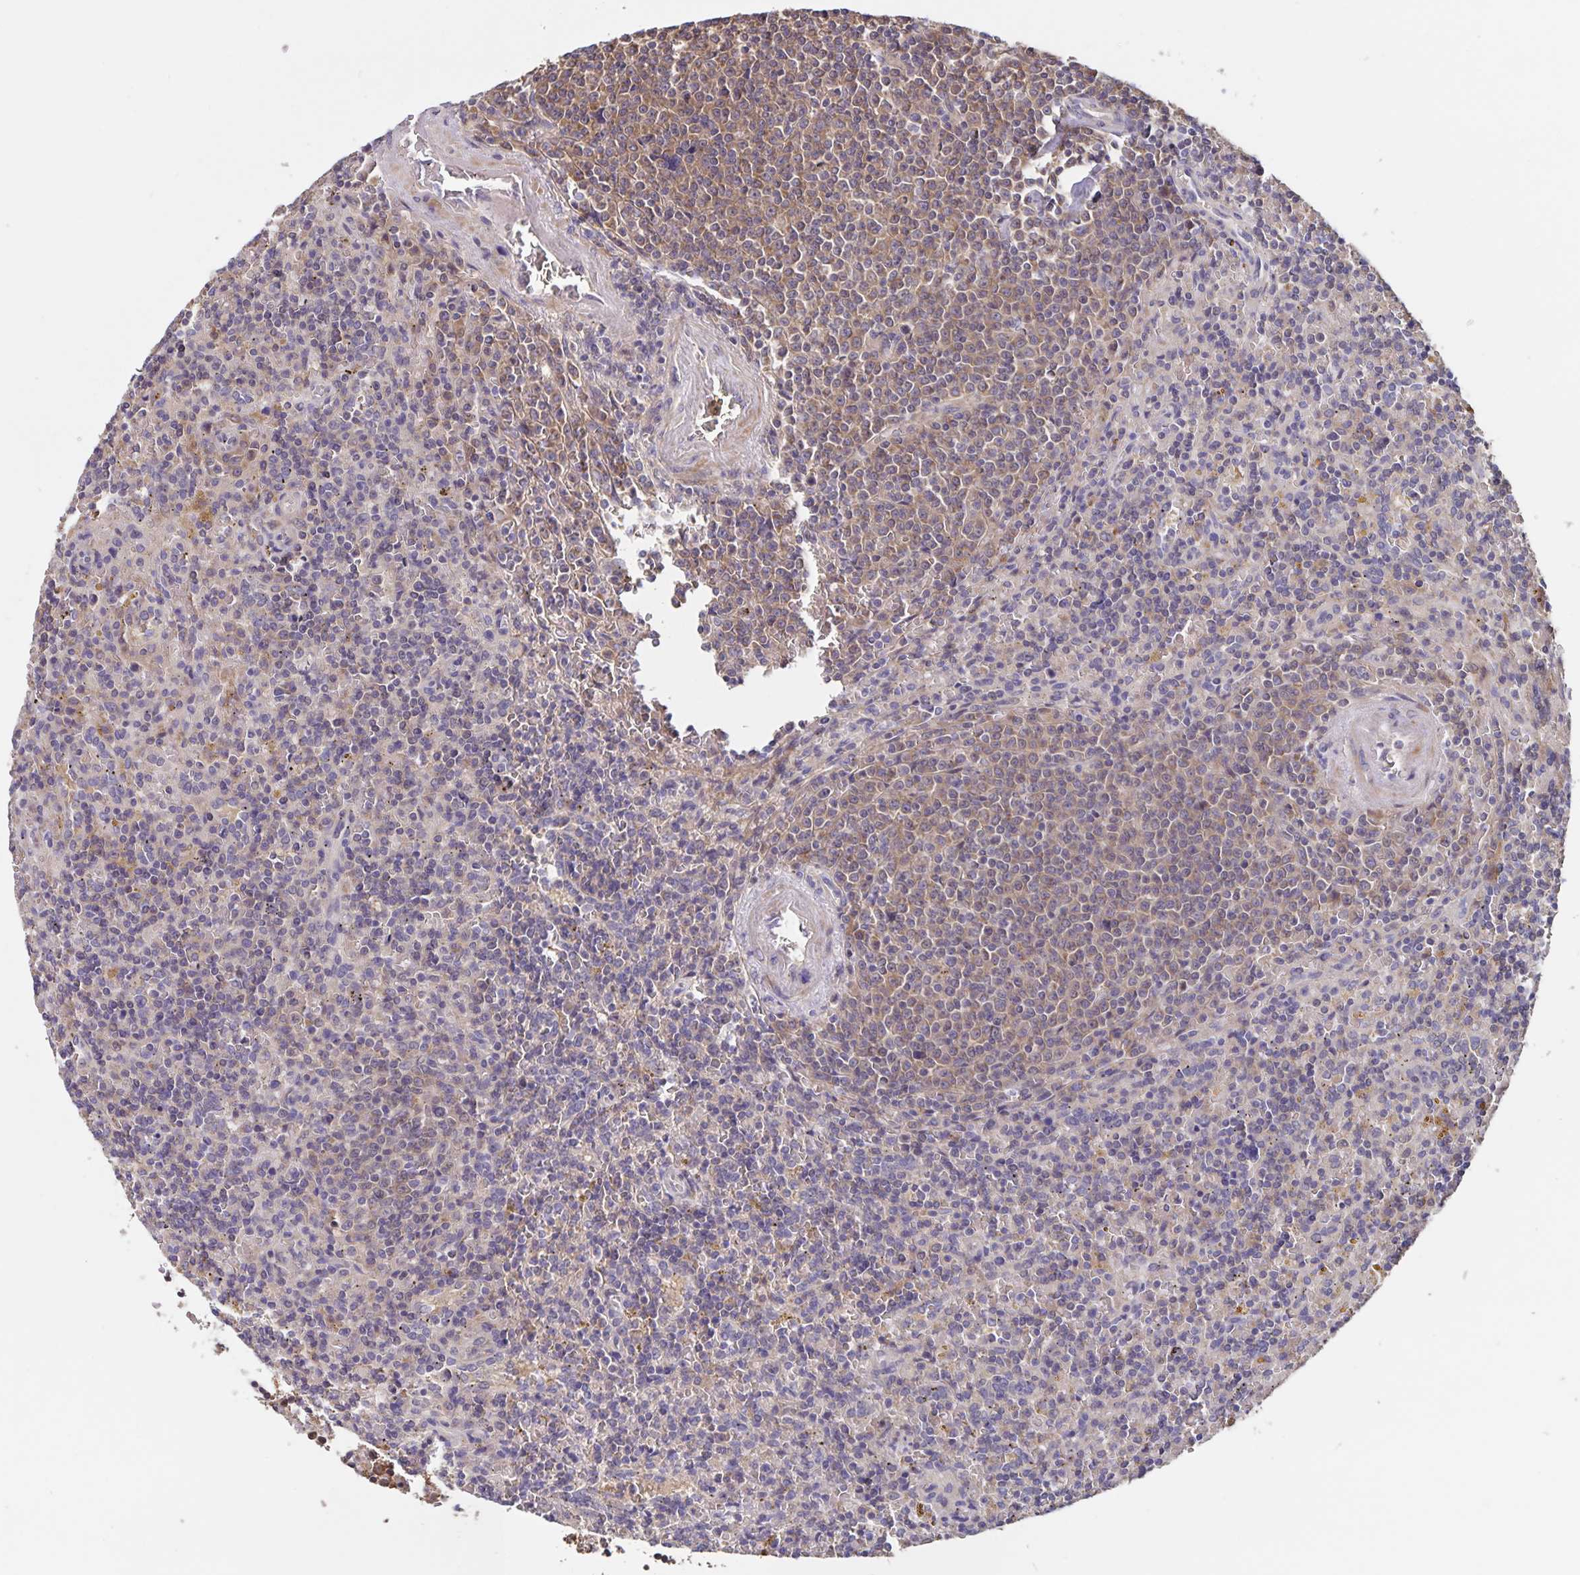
{"staining": {"intensity": "weak", "quantity": "<25%", "location": "cytoplasmic/membranous"}, "tissue": "lymphoma", "cell_type": "Tumor cells", "image_type": "cancer", "snomed": [{"axis": "morphology", "description": "Malignant lymphoma, non-Hodgkin's type, Low grade"}, {"axis": "topography", "description": "Spleen"}], "caption": "There is no significant staining in tumor cells of lymphoma.", "gene": "FBXL16", "patient": {"sex": "male", "age": 67}}